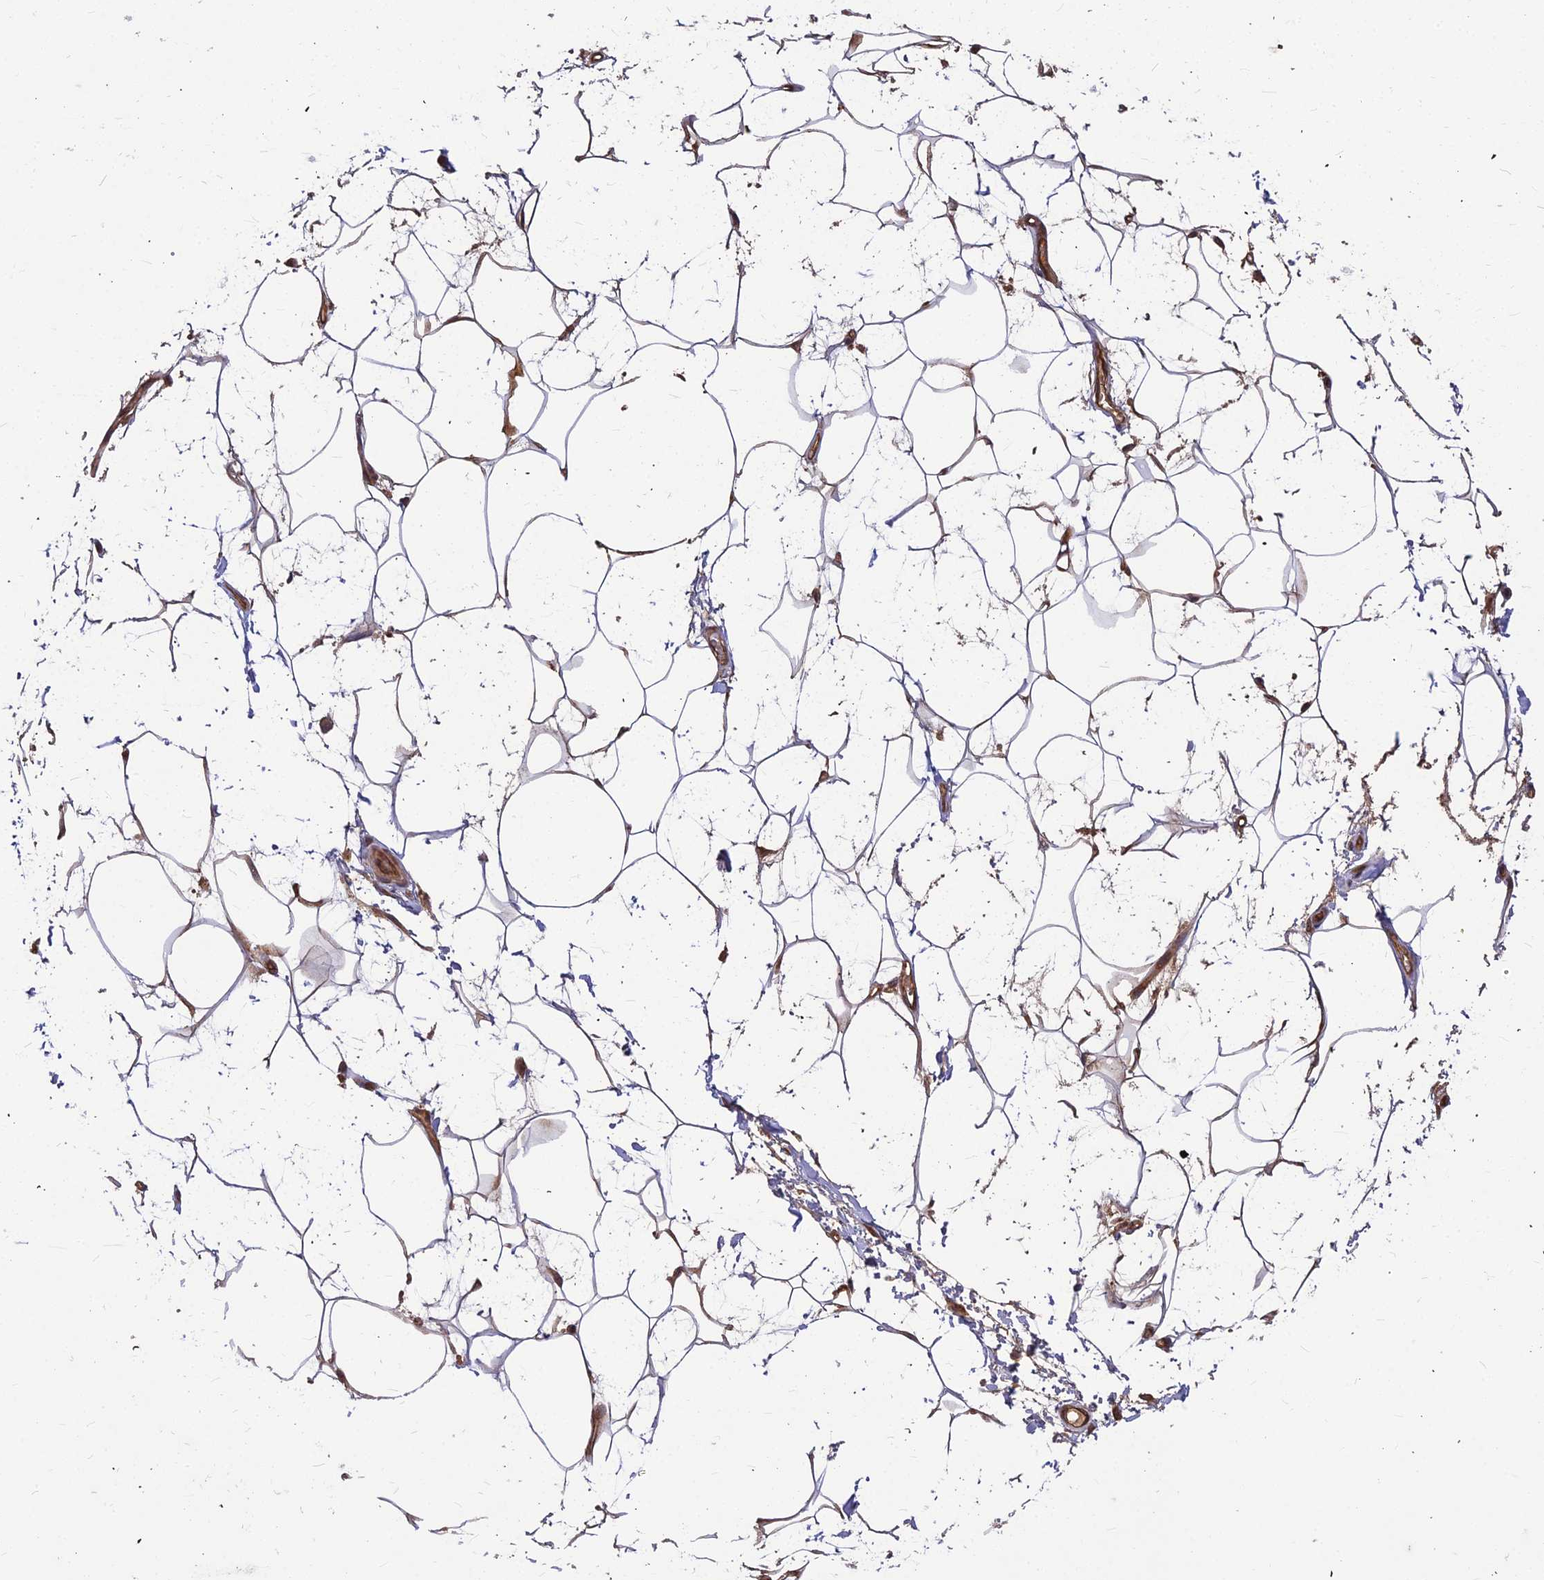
{"staining": {"intensity": "moderate", "quantity": "<25%", "location": "cytoplasmic/membranous,nuclear"}, "tissue": "adipose tissue", "cell_type": "Adipocytes", "image_type": "normal", "snomed": [{"axis": "morphology", "description": "Normal tissue, NOS"}, {"axis": "morphology", "description": "Adenocarcinoma, NOS"}, {"axis": "topography", "description": "Rectum"}, {"axis": "topography", "description": "Vagina"}, {"axis": "topography", "description": "Peripheral nerve tissue"}], "caption": "Adipocytes demonstrate low levels of moderate cytoplasmic/membranous,nuclear staining in about <25% of cells in benign adipose tissue.", "gene": "ZNF467", "patient": {"sex": "female", "age": 71}}